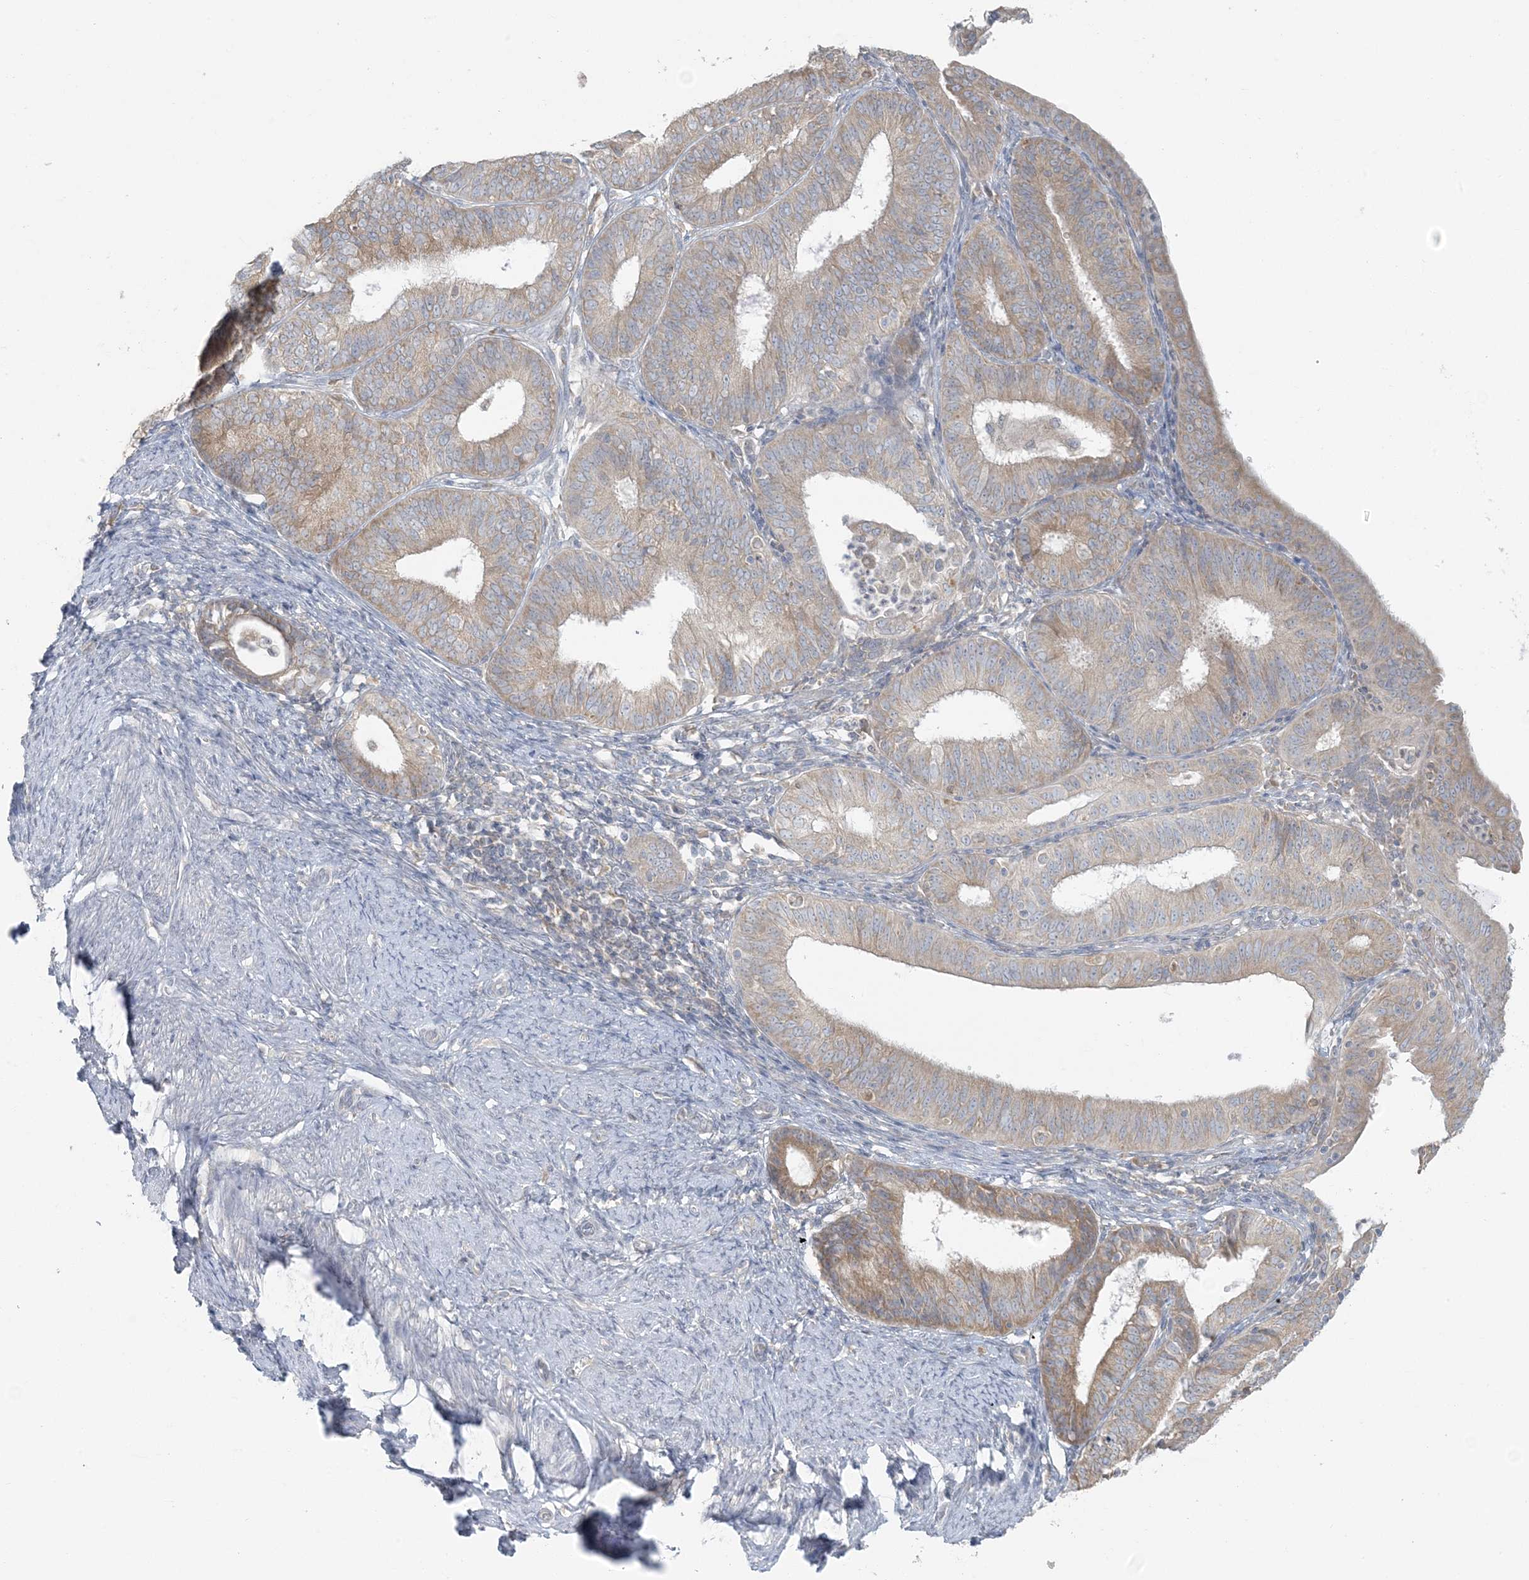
{"staining": {"intensity": "moderate", "quantity": ">75%", "location": "cytoplasmic/membranous"}, "tissue": "endometrial cancer", "cell_type": "Tumor cells", "image_type": "cancer", "snomed": [{"axis": "morphology", "description": "Adenocarcinoma, NOS"}, {"axis": "topography", "description": "Endometrium"}], "caption": "Endometrial cancer (adenocarcinoma) stained with immunohistochemistry displays moderate cytoplasmic/membranous expression in approximately >75% of tumor cells. (Brightfield microscopy of DAB IHC at high magnification).", "gene": "EEFSEC", "patient": {"sex": "female", "age": 51}}